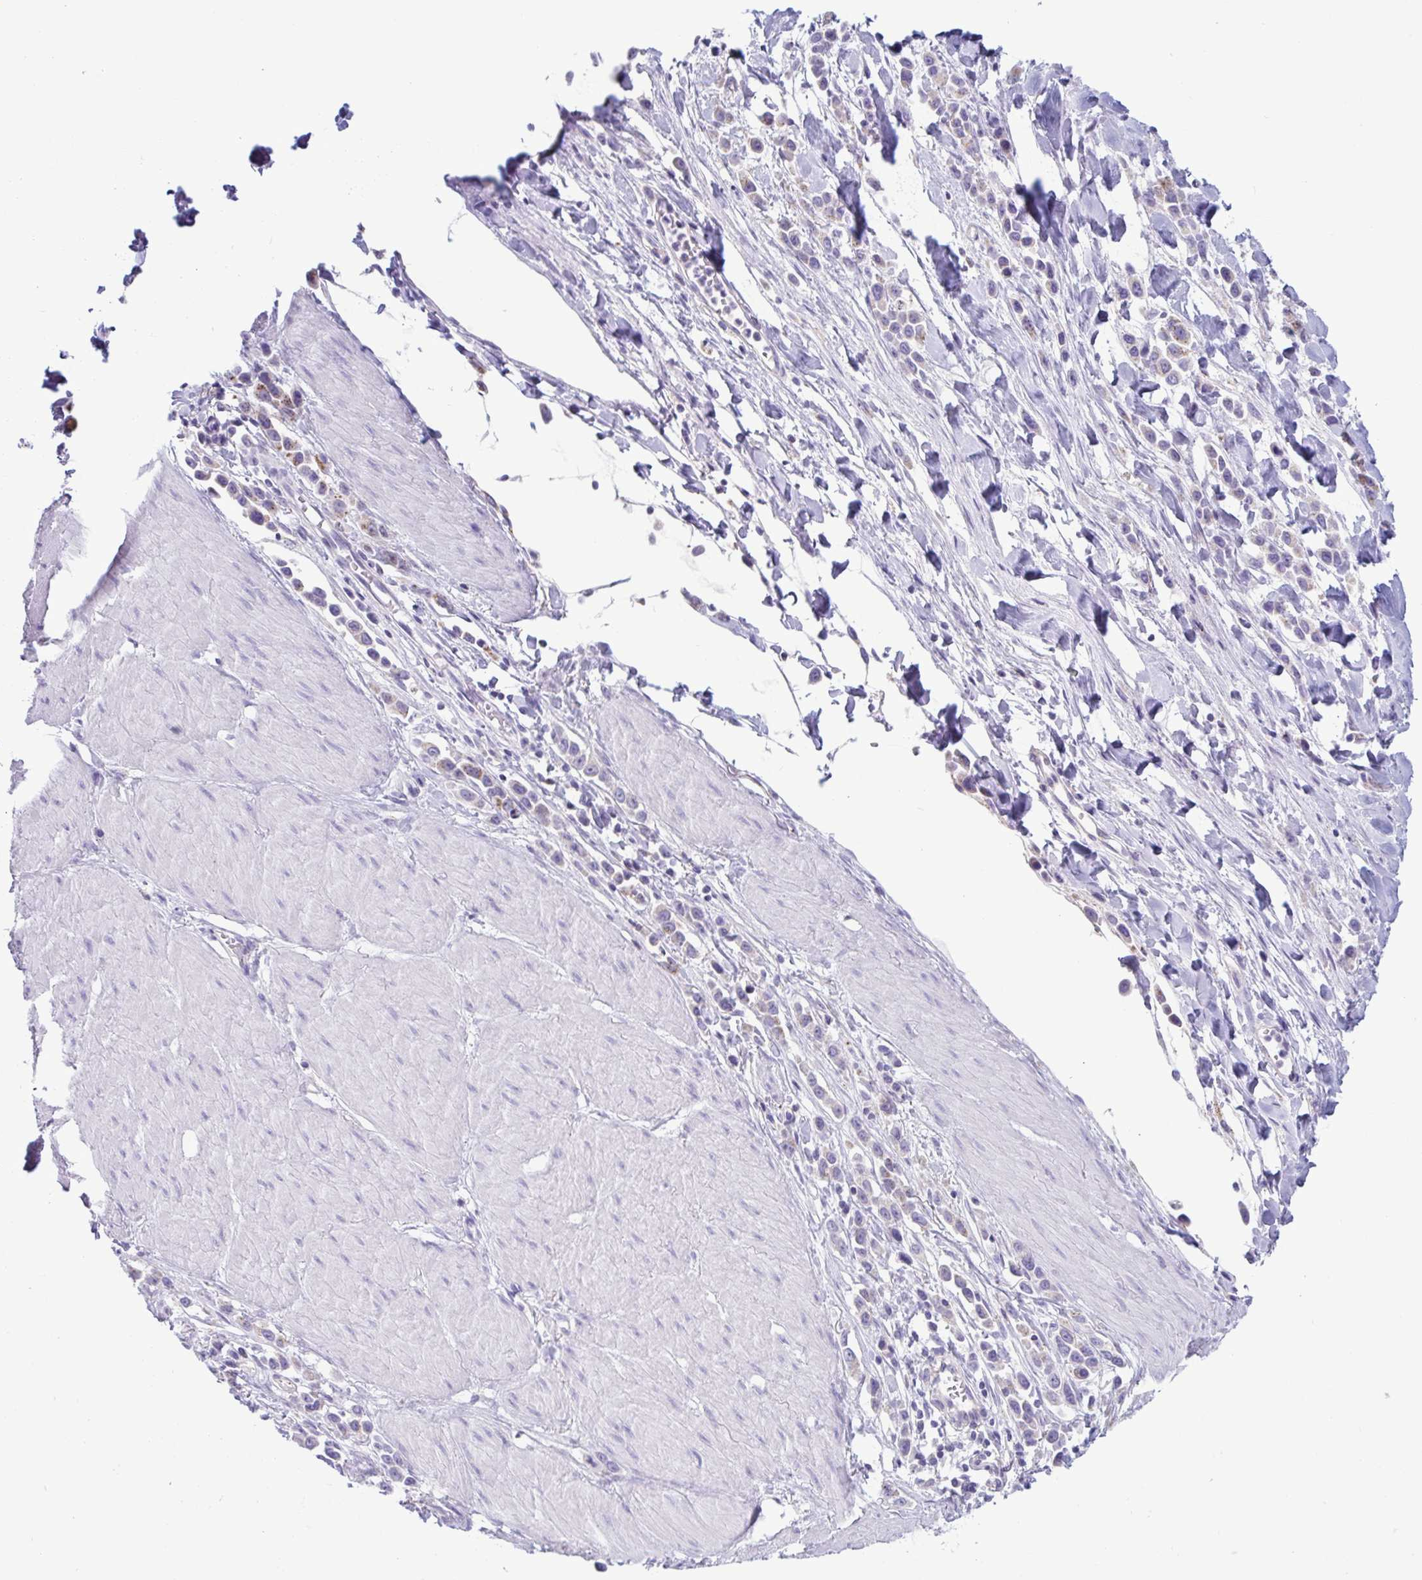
{"staining": {"intensity": "weak", "quantity": "<25%", "location": "cytoplasmic/membranous"}, "tissue": "stomach cancer", "cell_type": "Tumor cells", "image_type": "cancer", "snomed": [{"axis": "morphology", "description": "Adenocarcinoma, NOS"}, {"axis": "topography", "description": "Stomach"}], "caption": "High power microscopy image of an immunohistochemistry (IHC) image of stomach cancer (adenocarcinoma), revealing no significant positivity in tumor cells.", "gene": "XCL1", "patient": {"sex": "male", "age": 47}}